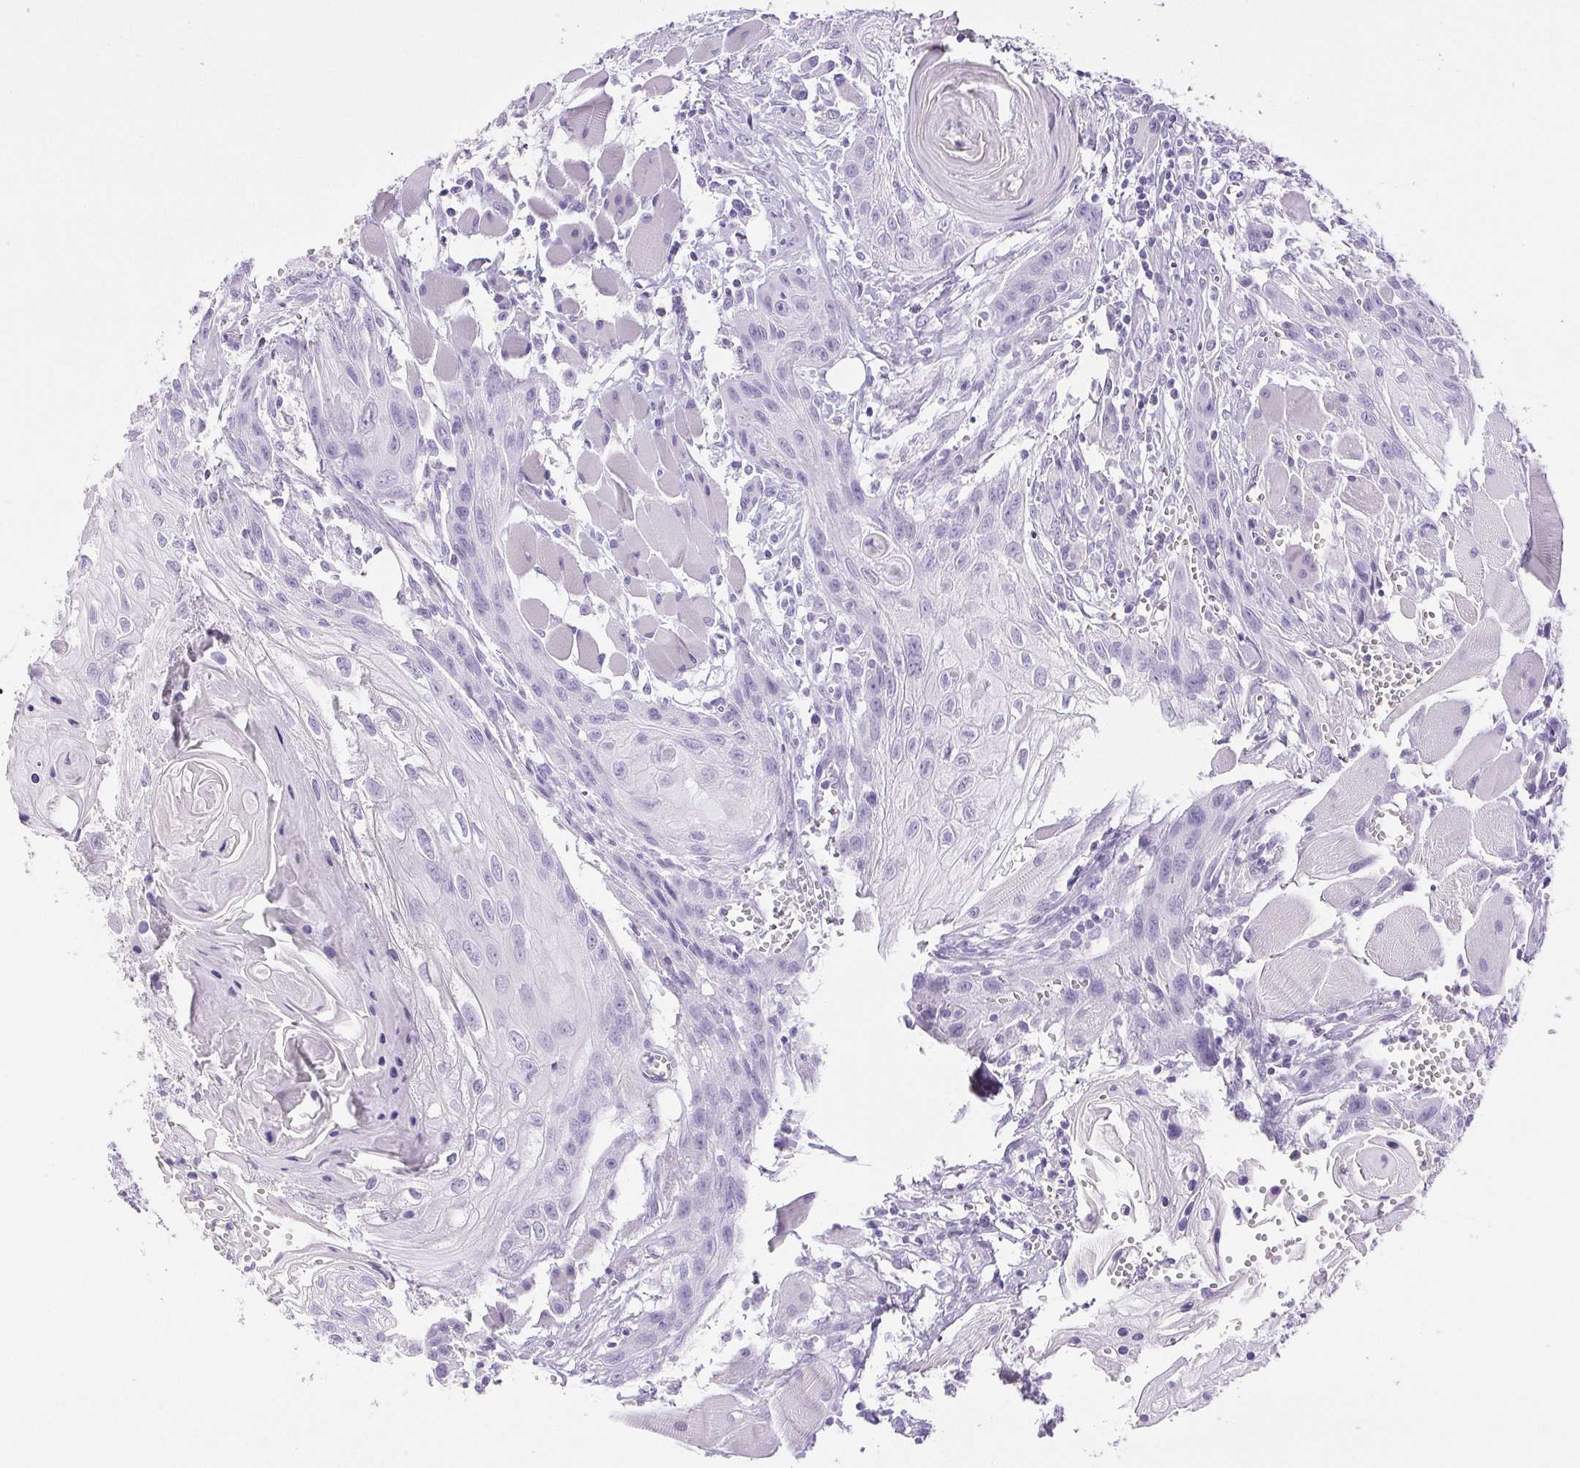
{"staining": {"intensity": "negative", "quantity": "none", "location": "none"}, "tissue": "head and neck cancer", "cell_type": "Tumor cells", "image_type": "cancer", "snomed": [{"axis": "morphology", "description": "Squamous cell carcinoma, NOS"}, {"axis": "topography", "description": "Oral tissue"}, {"axis": "topography", "description": "Head-Neck"}], "caption": "IHC image of head and neck cancer (squamous cell carcinoma) stained for a protein (brown), which exhibits no positivity in tumor cells.", "gene": "HLA-G", "patient": {"sex": "male", "age": 58}}